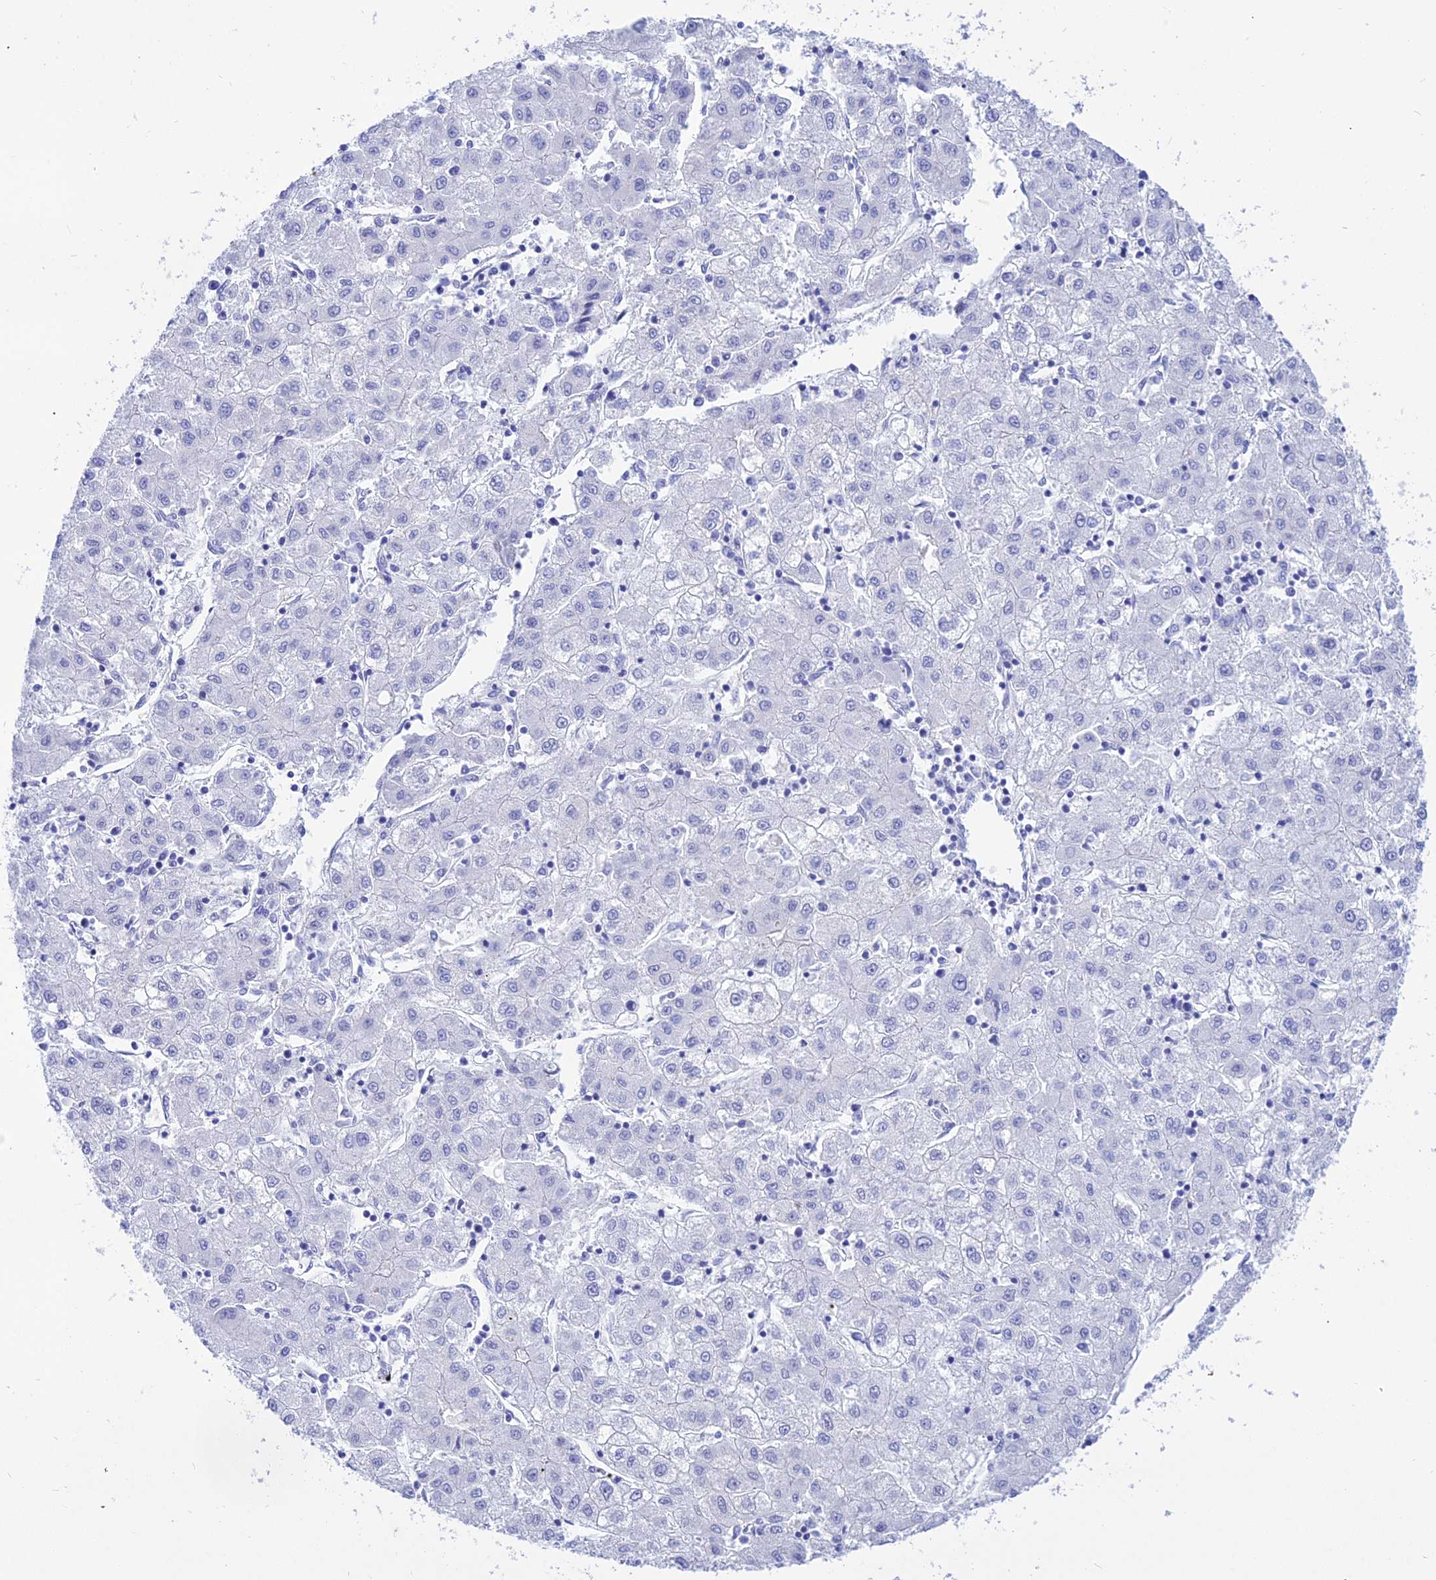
{"staining": {"intensity": "negative", "quantity": "none", "location": "none"}, "tissue": "liver cancer", "cell_type": "Tumor cells", "image_type": "cancer", "snomed": [{"axis": "morphology", "description": "Carcinoma, Hepatocellular, NOS"}, {"axis": "topography", "description": "Liver"}], "caption": "DAB (3,3'-diaminobenzidine) immunohistochemical staining of liver cancer (hepatocellular carcinoma) displays no significant staining in tumor cells.", "gene": "DEFB107A", "patient": {"sex": "male", "age": 72}}